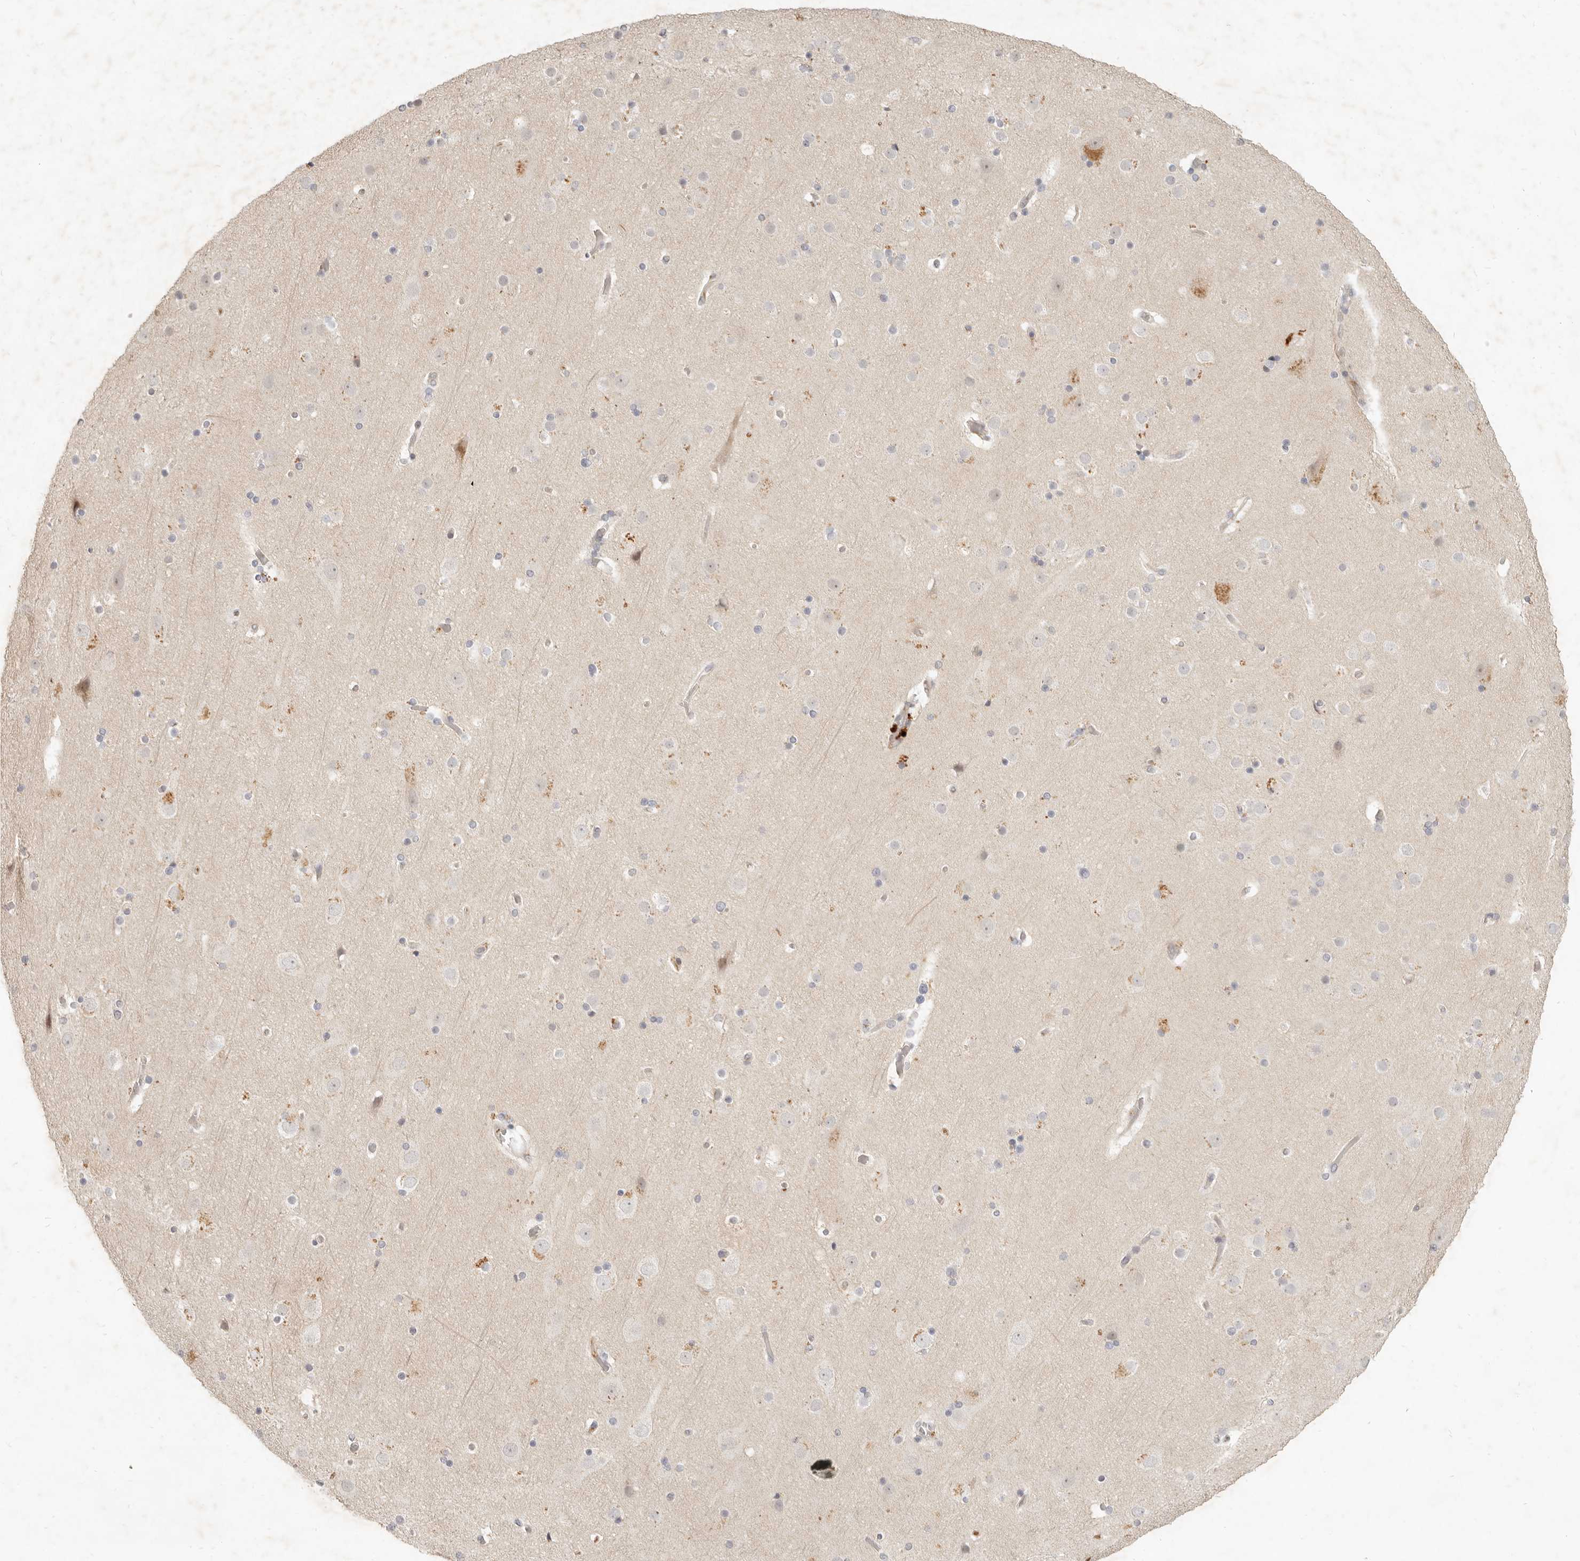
{"staining": {"intensity": "negative", "quantity": "none", "location": "none"}, "tissue": "cerebral cortex", "cell_type": "Endothelial cells", "image_type": "normal", "snomed": [{"axis": "morphology", "description": "Normal tissue, NOS"}, {"axis": "topography", "description": "Cerebral cortex"}], "caption": "IHC photomicrograph of benign cerebral cortex: cerebral cortex stained with DAB reveals no significant protein positivity in endothelial cells.", "gene": "UBXN11", "patient": {"sex": "male", "age": 57}}